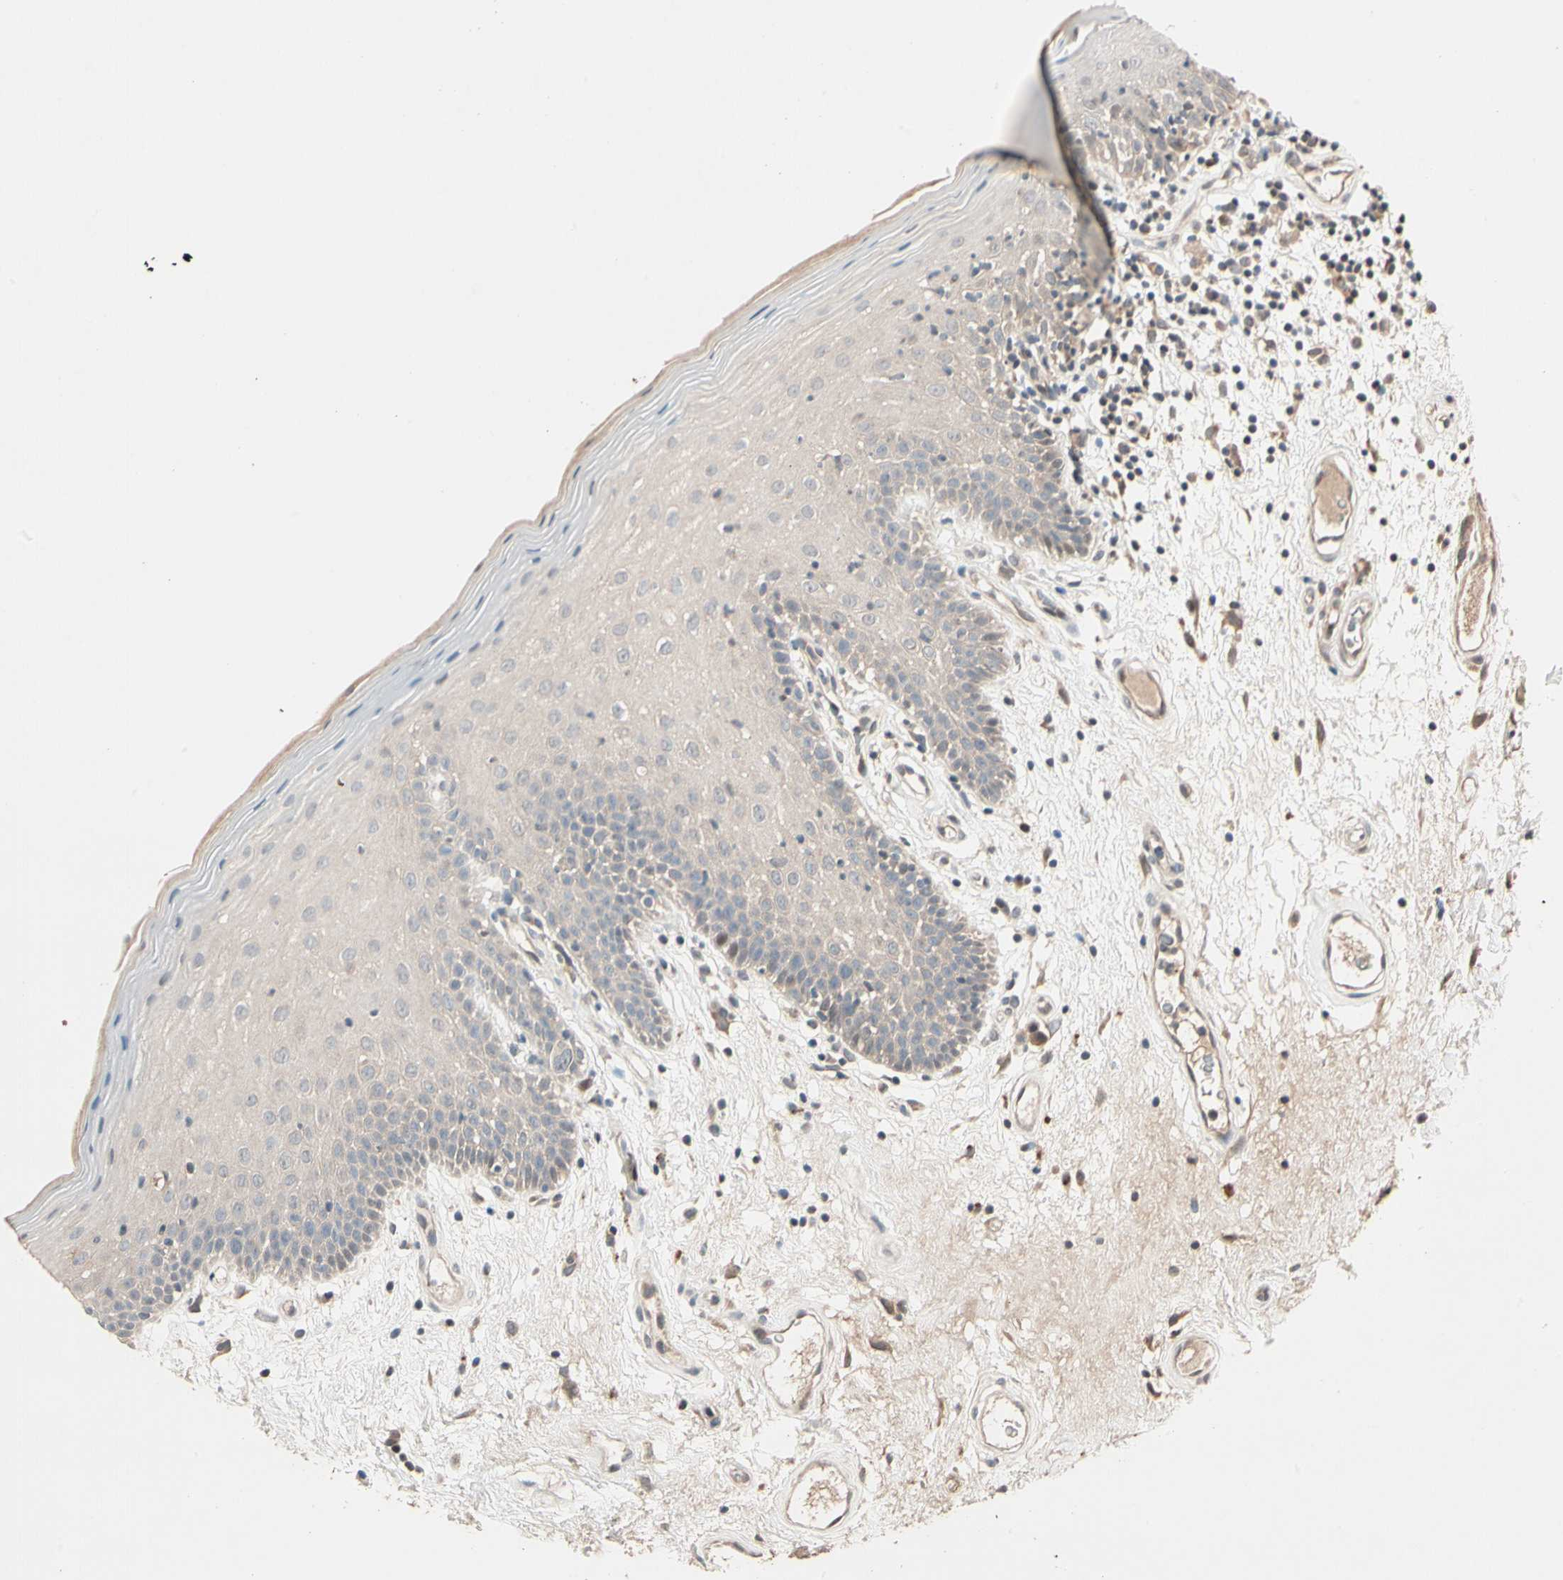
{"staining": {"intensity": "weak", "quantity": "<25%", "location": "cytoplasmic/membranous"}, "tissue": "oral mucosa", "cell_type": "Squamous epithelial cells", "image_type": "normal", "snomed": [{"axis": "morphology", "description": "Normal tissue, NOS"}, {"axis": "morphology", "description": "Squamous cell carcinoma, NOS"}, {"axis": "topography", "description": "Skeletal muscle"}, {"axis": "topography", "description": "Oral tissue"}, {"axis": "topography", "description": "Head-Neck"}], "caption": "Squamous epithelial cells show no significant protein staining in normal oral mucosa. (DAB IHC visualized using brightfield microscopy, high magnification).", "gene": "ACSL5", "patient": {"sex": "male", "age": 71}}